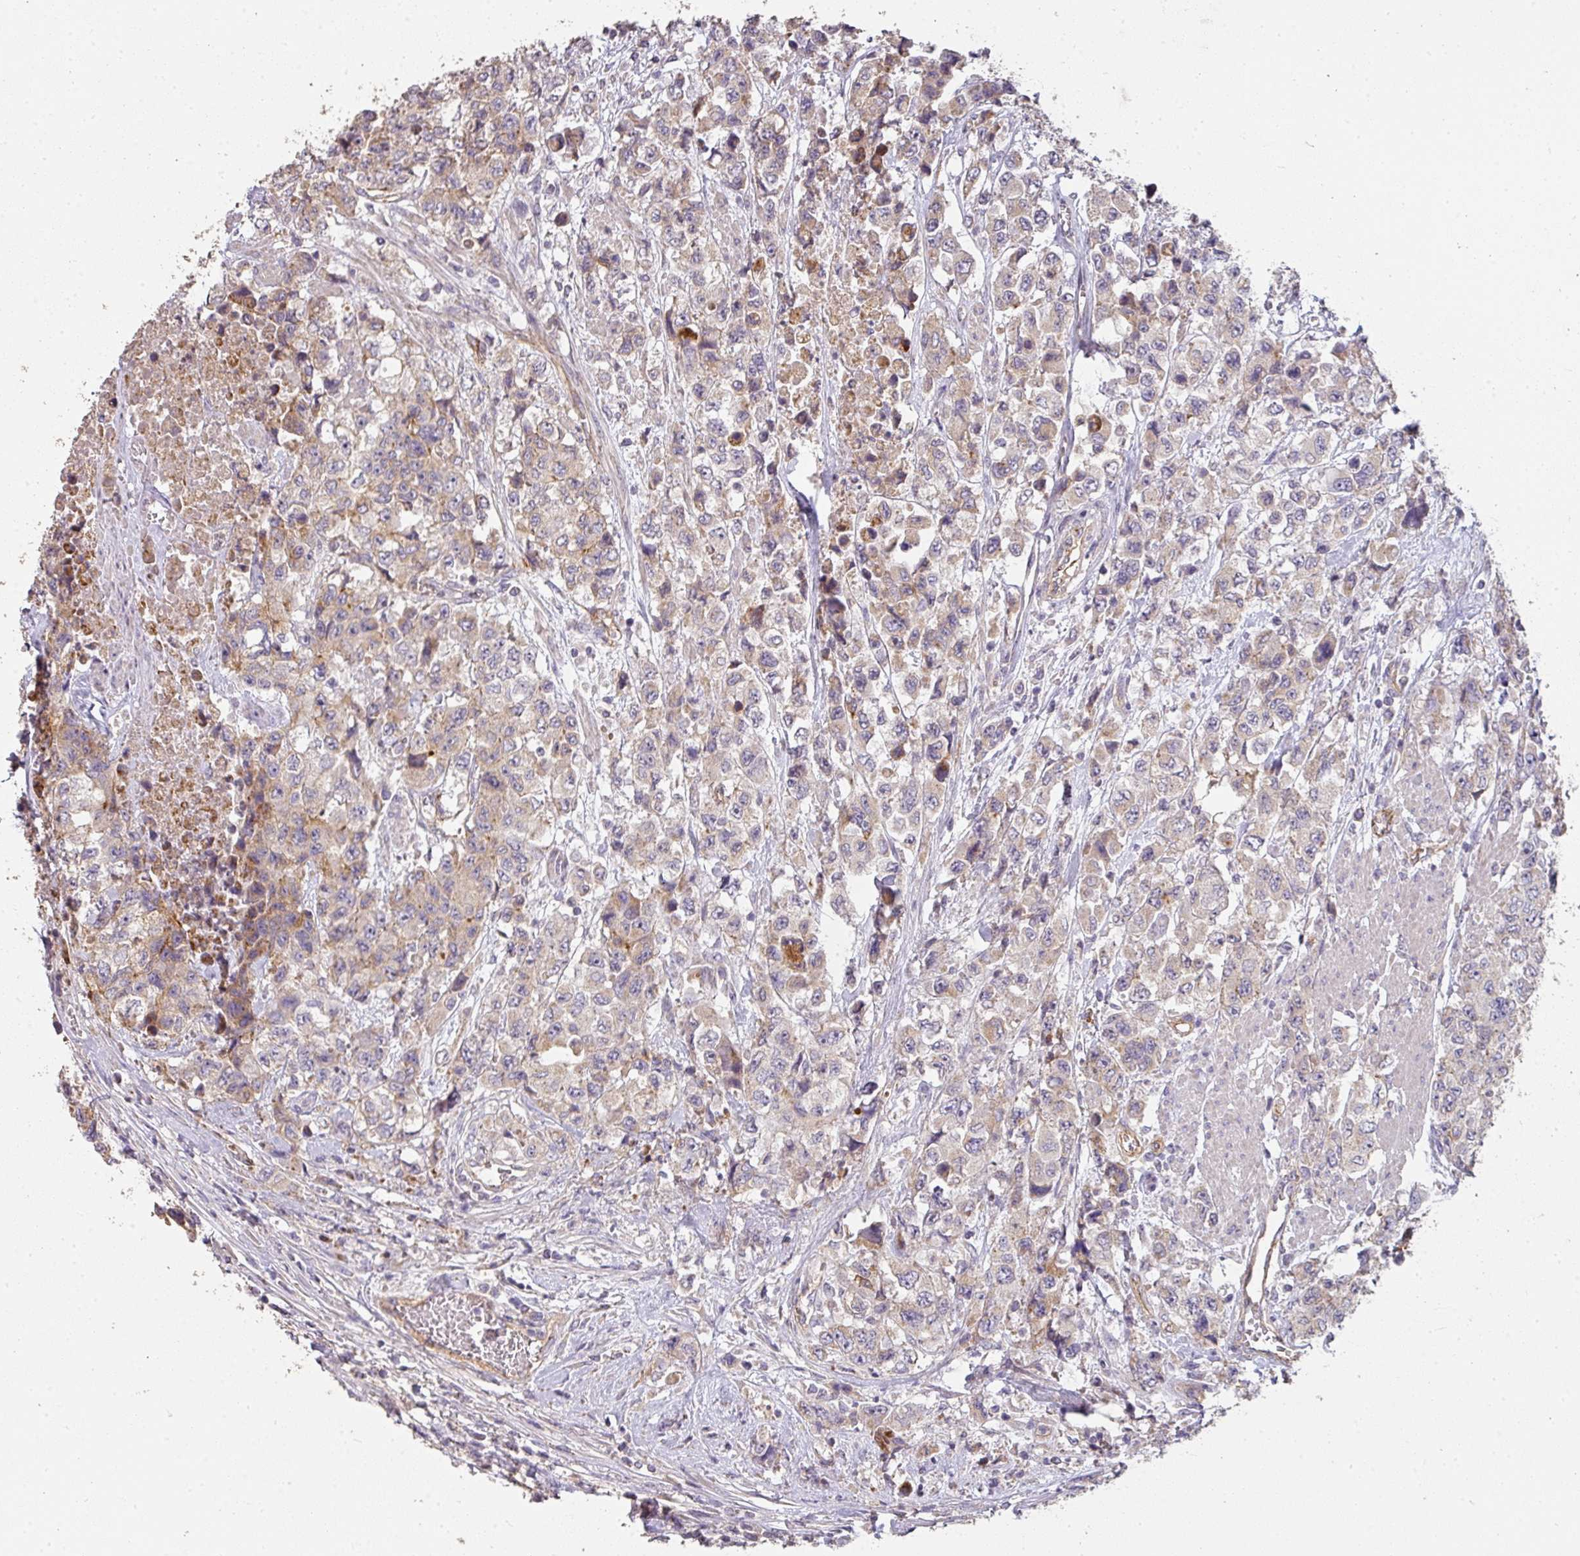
{"staining": {"intensity": "weak", "quantity": "25%-75%", "location": "cytoplasmic/membranous"}, "tissue": "urothelial cancer", "cell_type": "Tumor cells", "image_type": "cancer", "snomed": [{"axis": "morphology", "description": "Urothelial carcinoma, High grade"}, {"axis": "topography", "description": "Urinary bladder"}], "caption": "A micrograph of human high-grade urothelial carcinoma stained for a protein exhibits weak cytoplasmic/membranous brown staining in tumor cells.", "gene": "PCDH1", "patient": {"sex": "female", "age": 78}}